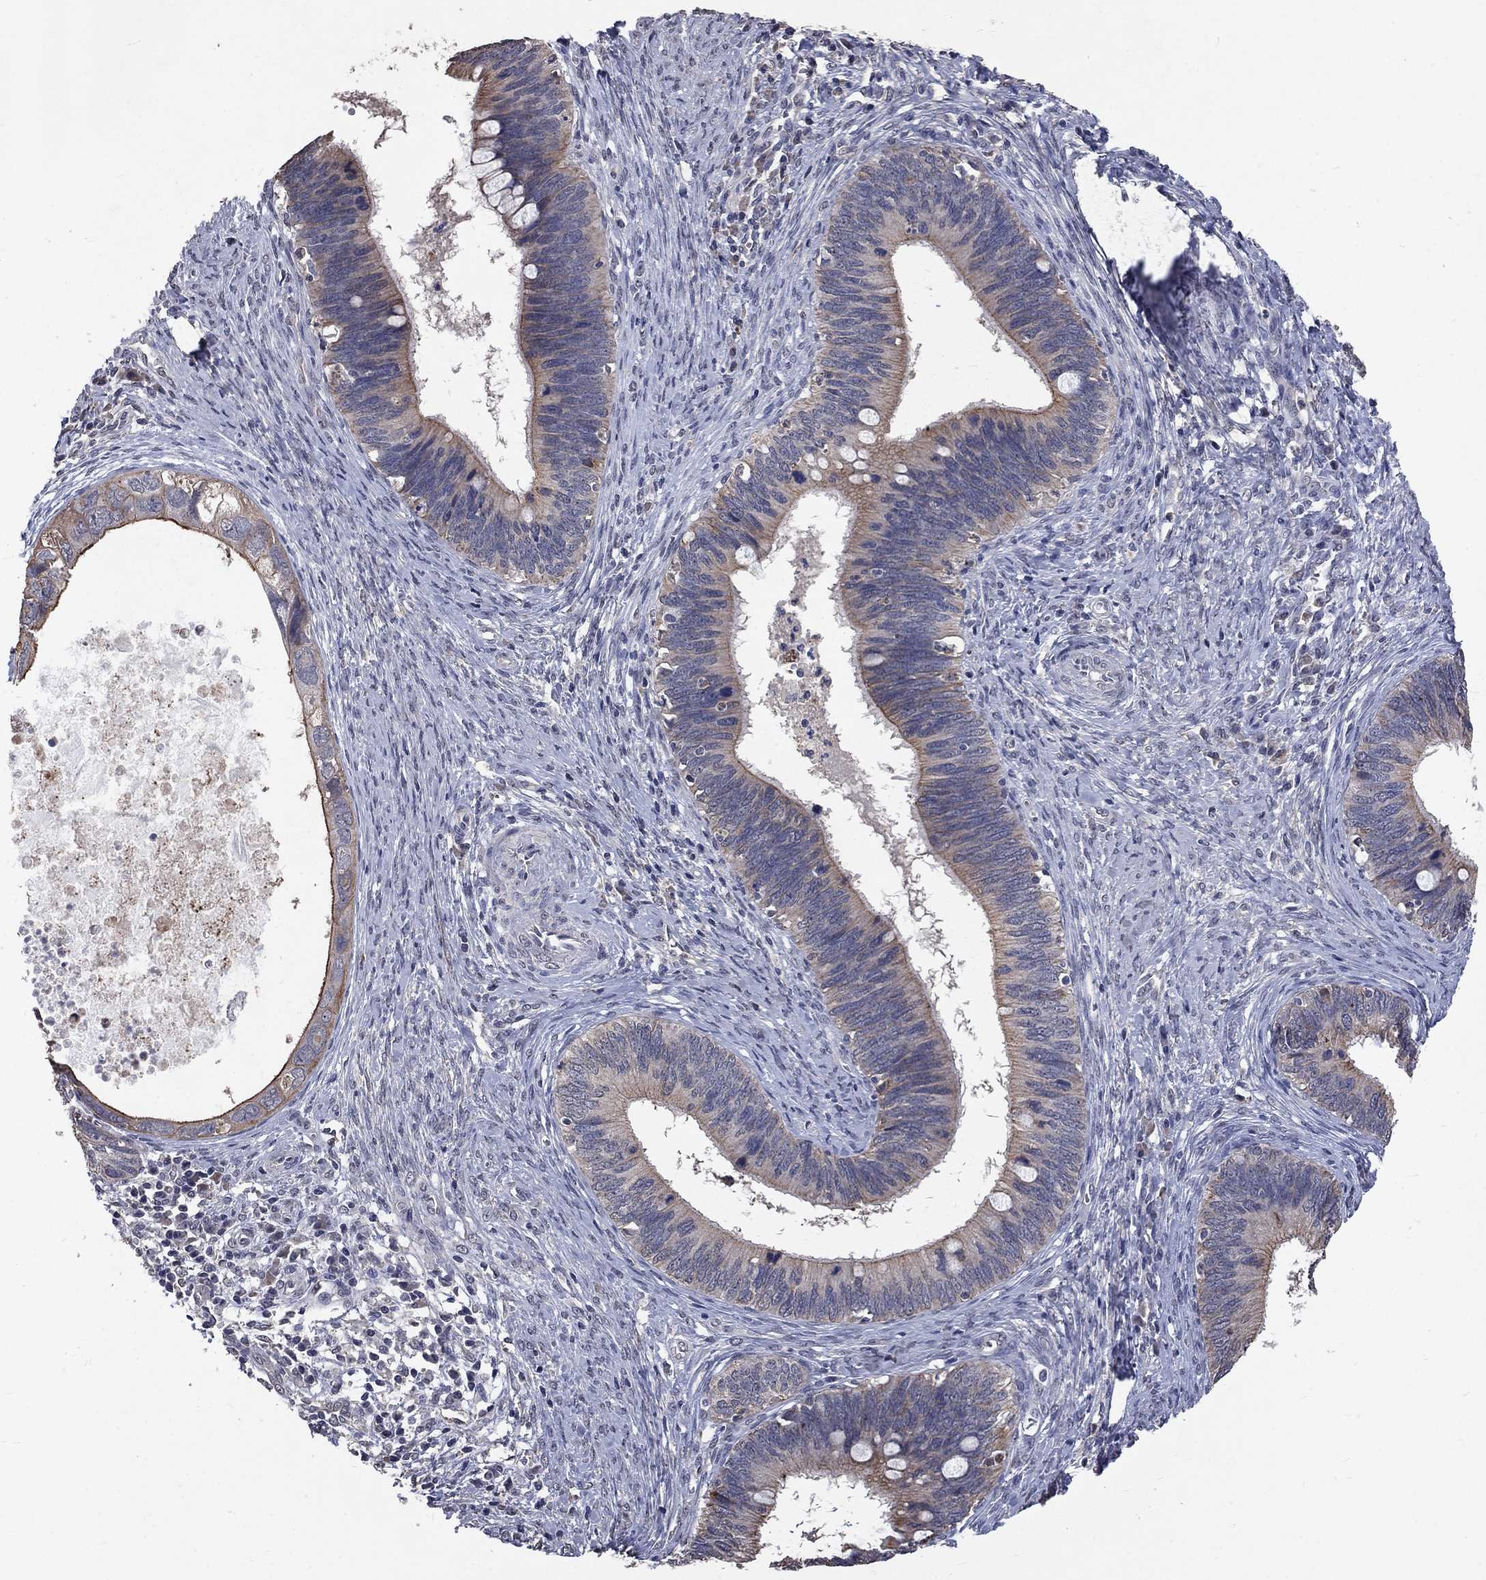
{"staining": {"intensity": "strong", "quantity": "<25%", "location": "cytoplasmic/membranous"}, "tissue": "cervical cancer", "cell_type": "Tumor cells", "image_type": "cancer", "snomed": [{"axis": "morphology", "description": "Adenocarcinoma, NOS"}, {"axis": "topography", "description": "Cervix"}], "caption": "IHC photomicrograph of neoplastic tissue: cervical cancer stained using immunohistochemistry (IHC) demonstrates medium levels of strong protein expression localized specifically in the cytoplasmic/membranous of tumor cells, appearing as a cytoplasmic/membranous brown color.", "gene": "CHST5", "patient": {"sex": "female", "age": 42}}